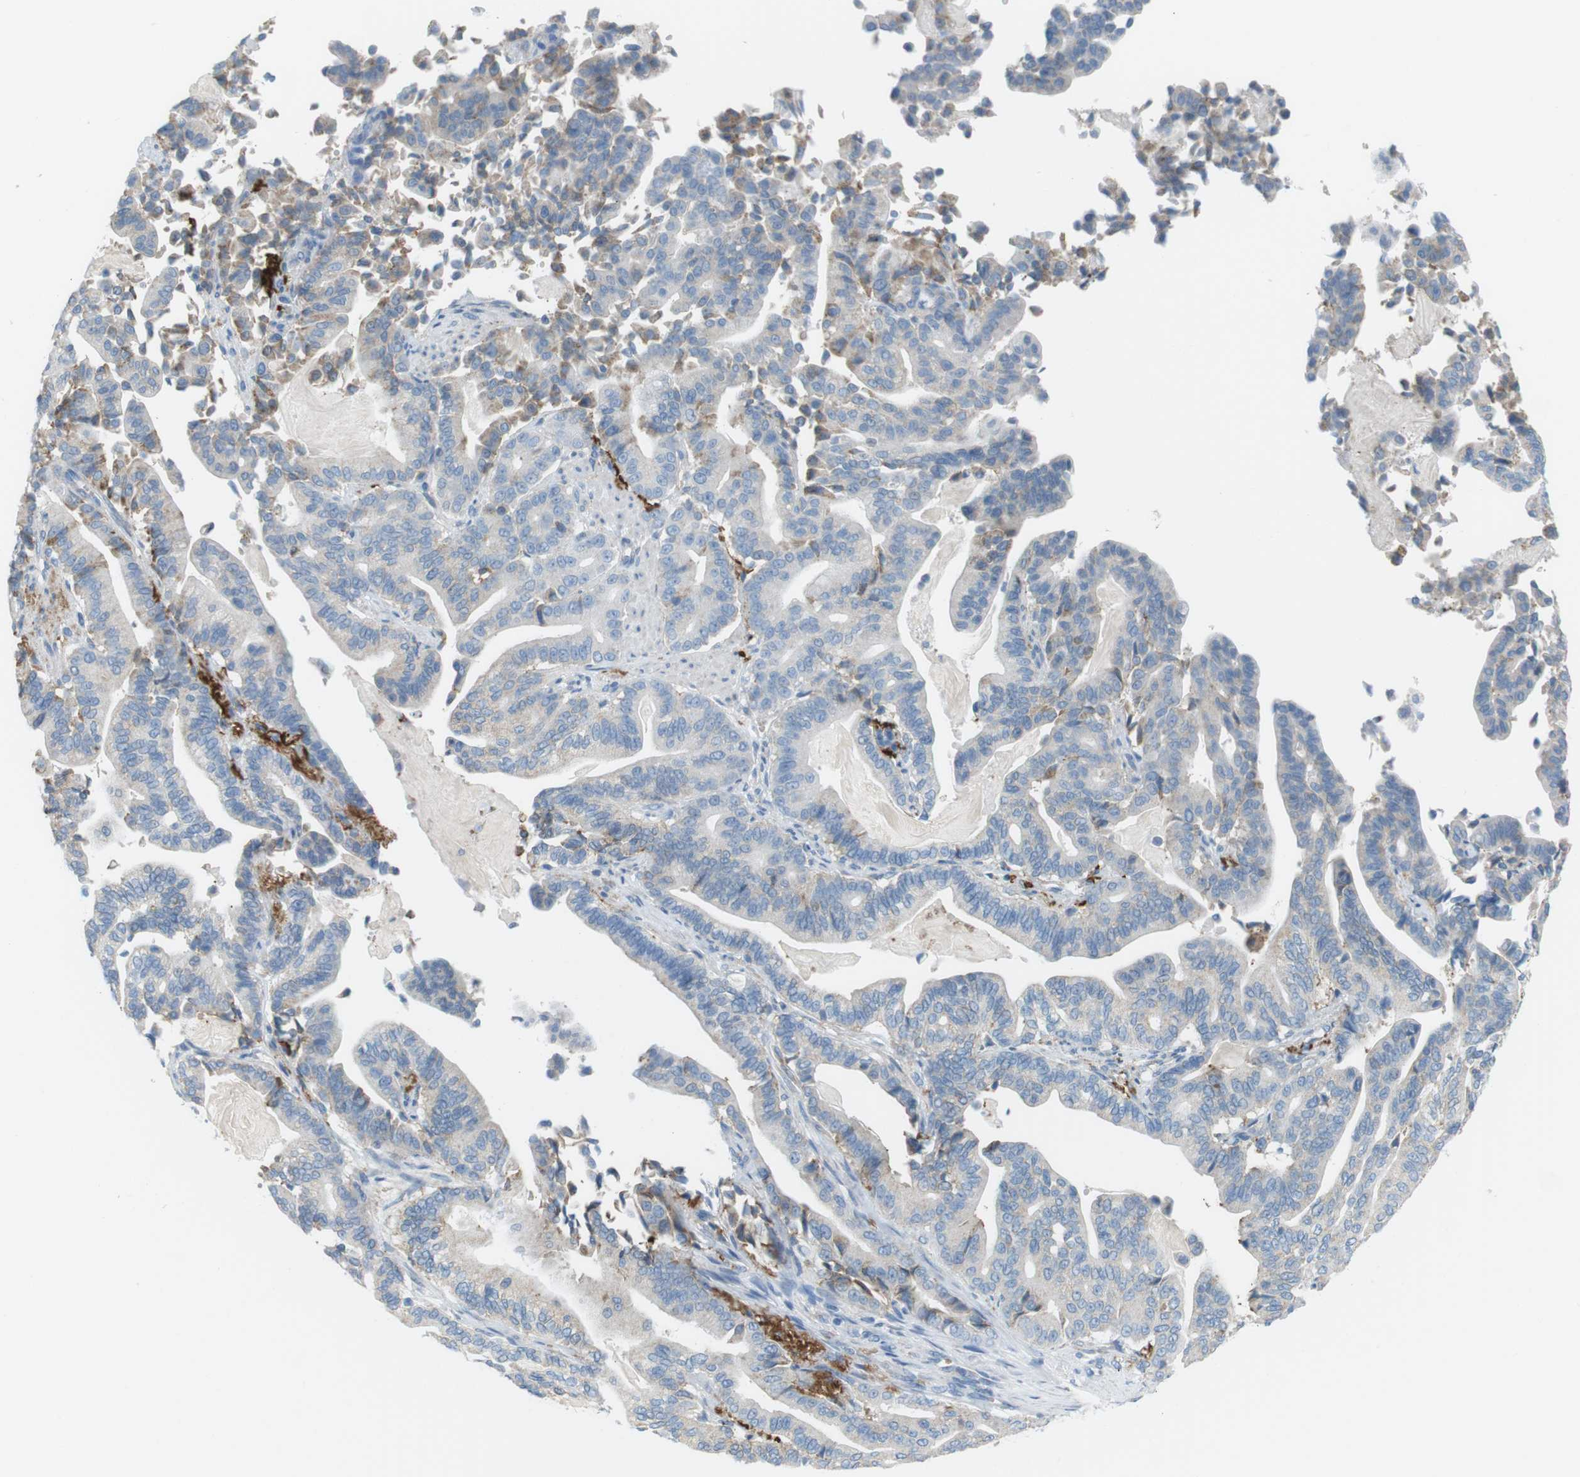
{"staining": {"intensity": "weak", "quantity": "<25%", "location": "cytoplasmic/membranous"}, "tissue": "pancreatic cancer", "cell_type": "Tumor cells", "image_type": "cancer", "snomed": [{"axis": "morphology", "description": "Normal tissue, NOS"}, {"axis": "morphology", "description": "Adenocarcinoma, NOS"}, {"axis": "topography", "description": "Pancreas"}], "caption": "This is an immunohistochemistry (IHC) histopathology image of pancreatic cancer (adenocarcinoma). There is no staining in tumor cells.", "gene": "VAMP1", "patient": {"sex": "male", "age": 63}}